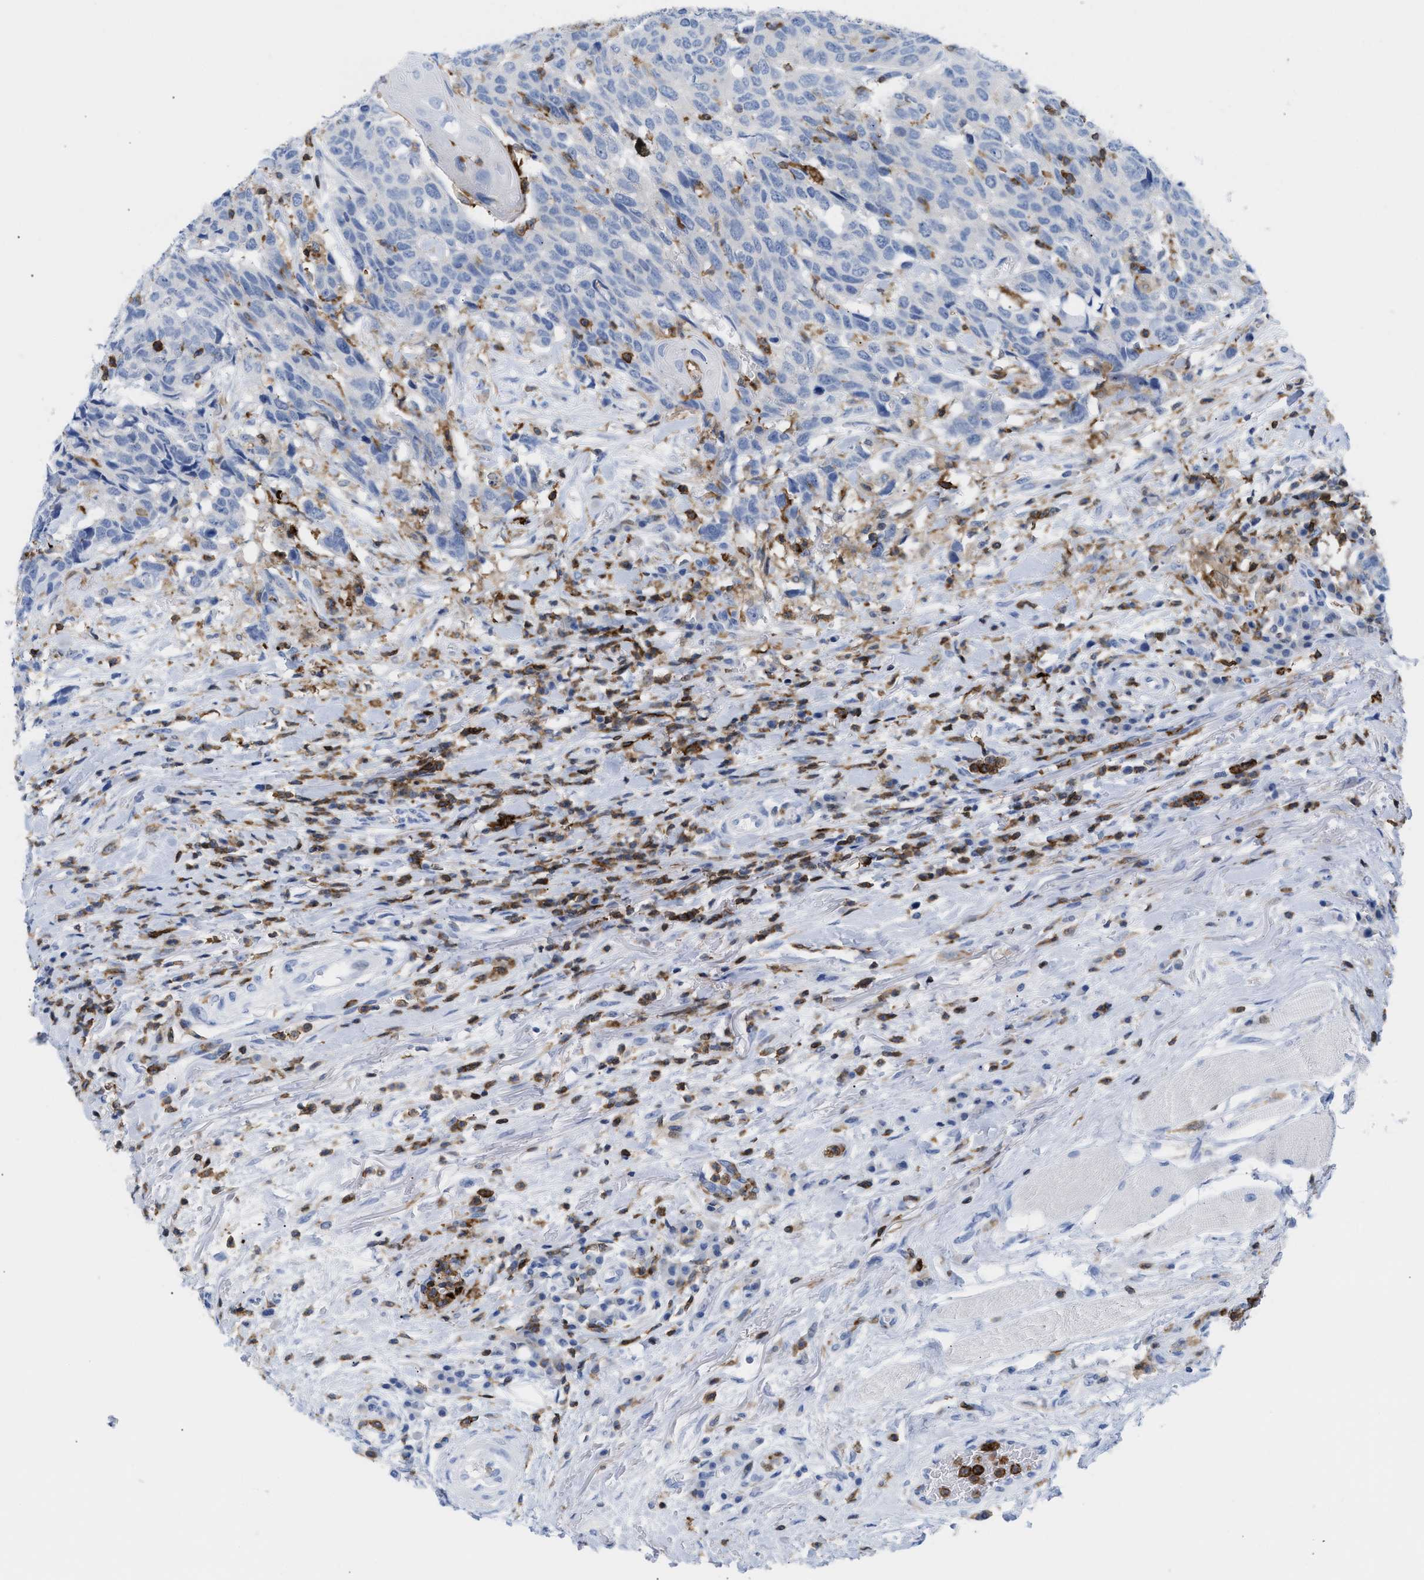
{"staining": {"intensity": "negative", "quantity": "none", "location": "none"}, "tissue": "head and neck cancer", "cell_type": "Tumor cells", "image_type": "cancer", "snomed": [{"axis": "morphology", "description": "Squamous cell carcinoma, NOS"}, {"axis": "topography", "description": "Head-Neck"}], "caption": "High power microscopy photomicrograph of an IHC photomicrograph of head and neck squamous cell carcinoma, revealing no significant positivity in tumor cells.", "gene": "LCP1", "patient": {"sex": "male", "age": 66}}